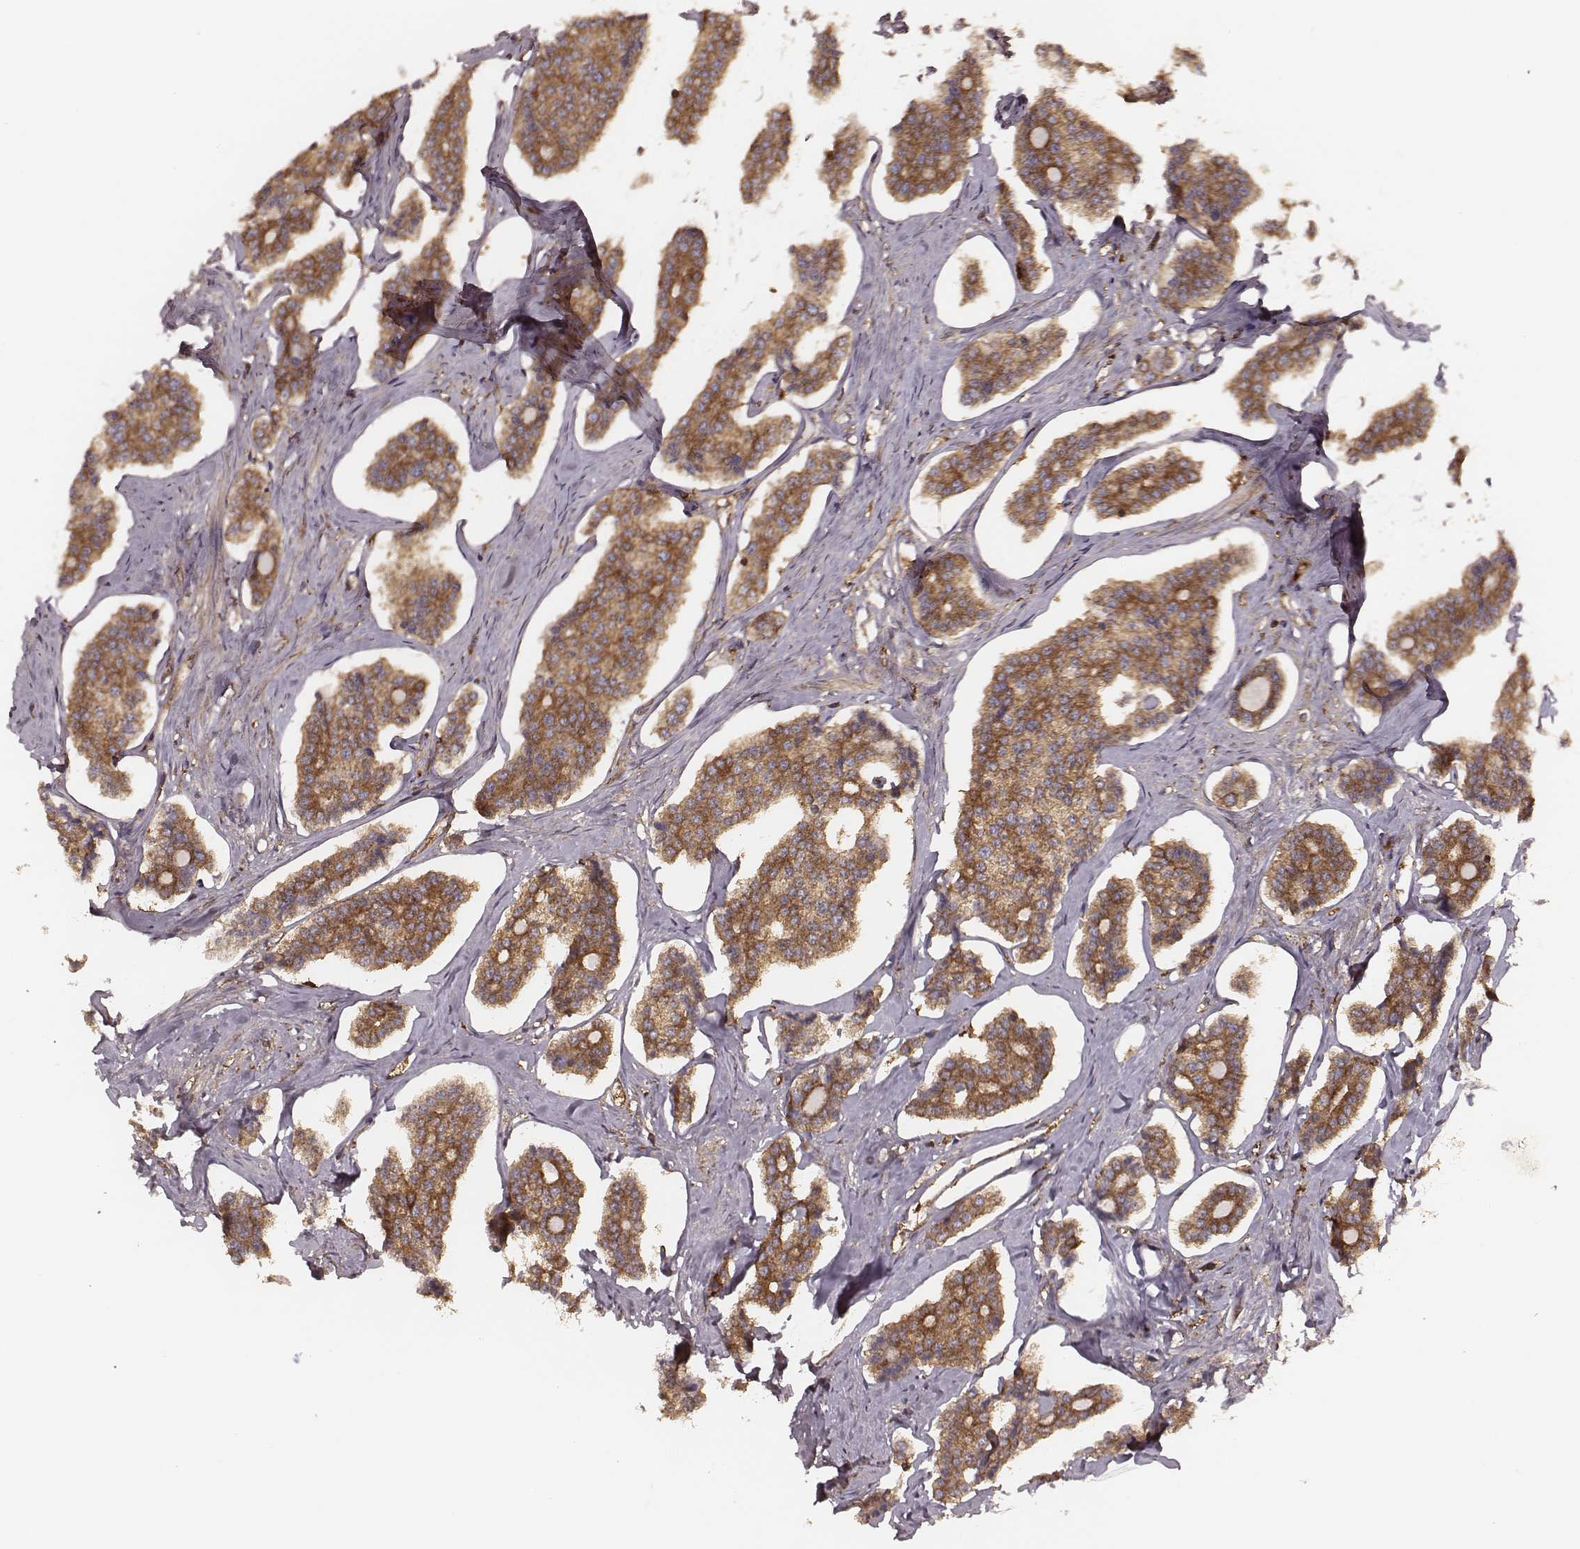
{"staining": {"intensity": "strong", "quantity": ">75%", "location": "cytoplasmic/membranous"}, "tissue": "carcinoid", "cell_type": "Tumor cells", "image_type": "cancer", "snomed": [{"axis": "morphology", "description": "Carcinoid, malignant, NOS"}, {"axis": "topography", "description": "Small intestine"}], "caption": "Strong cytoplasmic/membranous staining for a protein is present in approximately >75% of tumor cells of malignant carcinoid using immunohistochemistry.", "gene": "CARS1", "patient": {"sex": "female", "age": 65}}